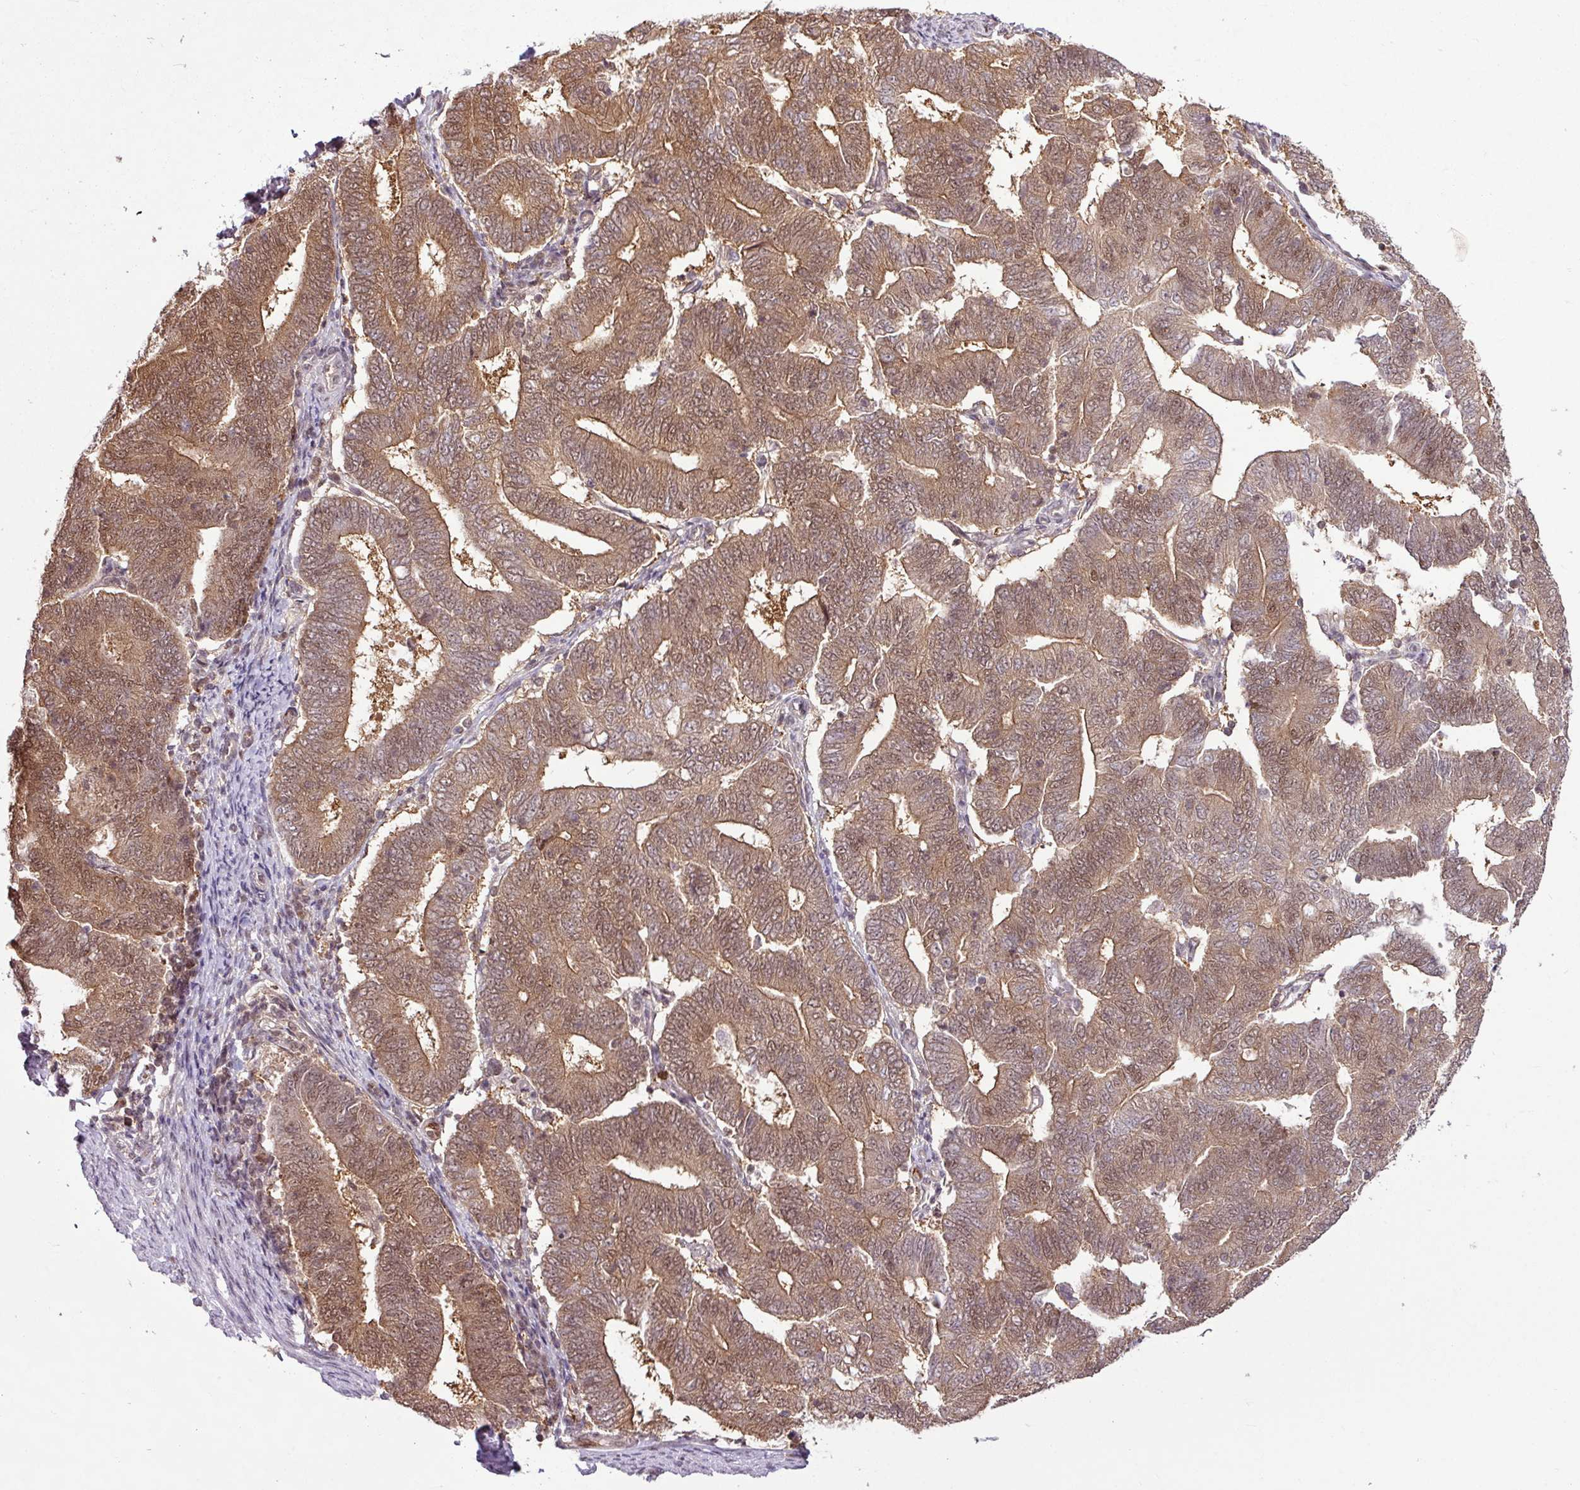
{"staining": {"intensity": "moderate", "quantity": ">75%", "location": "cytoplasmic/membranous,nuclear"}, "tissue": "endometrial cancer", "cell_type": "Tumor cells", "image_type": "cancer", "snomed": [{"axis": "morphology", "description": "Adenocarcinoma, NOS"}, {"axis": "topography", "description": "Endometrium"}], "caption": "Moderate cytoplasmic/membranous and nuclear expression for a protein is seen in about >75% of tumor cells of endometrial adenocarcinoma using immunohistochemistry.", "gene": "ITPKC", "patient": {"sex": "female", "age": 70}}